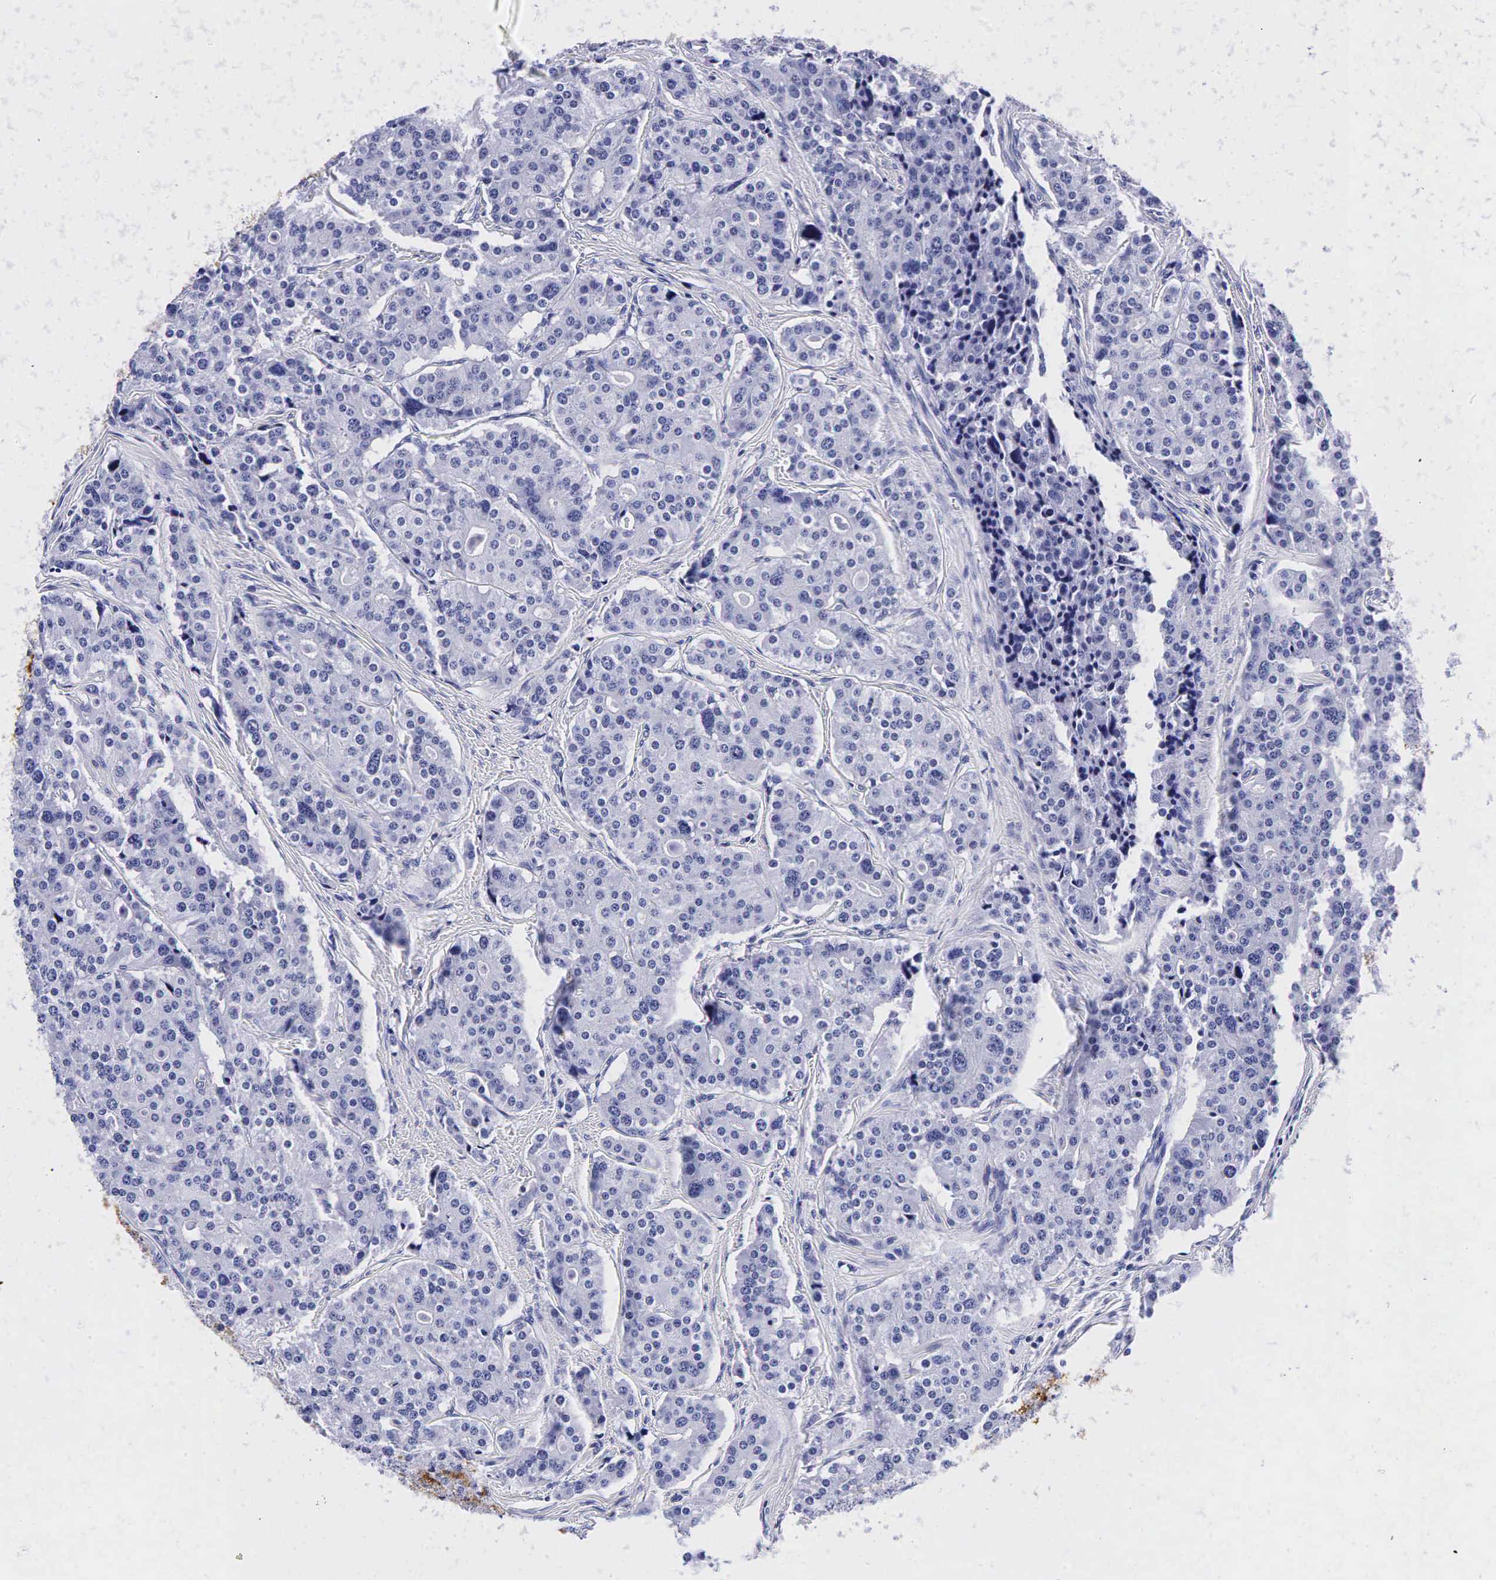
{"staining": {"intensity": "negative", "quantity": "none", "location": "none"}, "tissue": "carcinoid", "cell_type": "Tumor cells", "image_type": "cancer", "snomed": [{"axis": "morphology", "description": "Carcinoid, malignant, NOS"}, {"axis": "topography", "description": "Small intestine"}], "caption": "High power microscopy photomicrograph of an immunohistochemistry histopathology image of carcinoid (malignant), revealing no significant positivity in tumor cells.", "gene": "TG", "patient": {"sex": "male", "age": 63}}